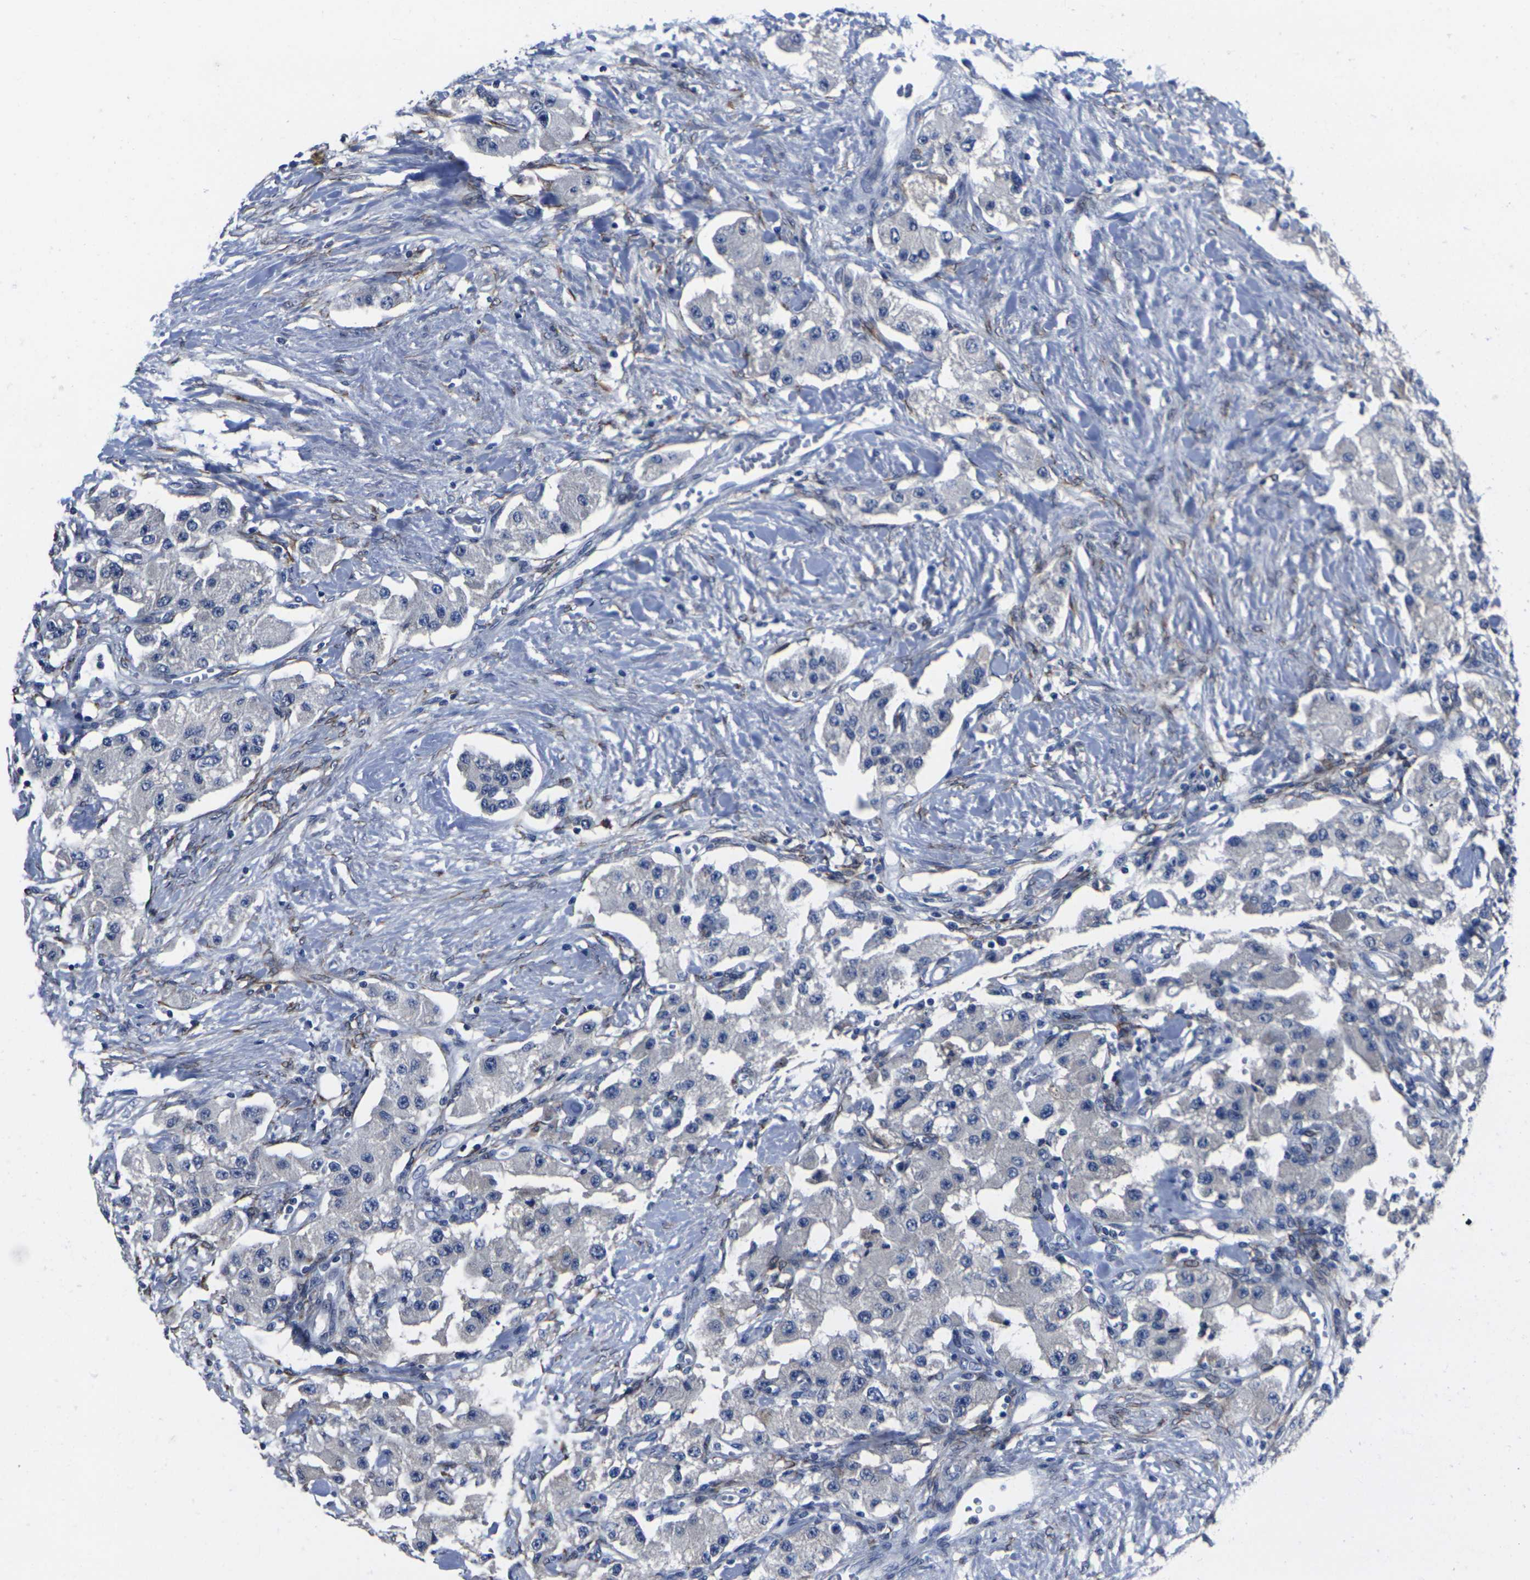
{"staining": {"intensity": "negative", "quantity": "none", "location": "none"}, "tissue": "carcinoid", "cell_type": "Tumor cells", "image_type": "cancer", "snomed": [{"axis": "morphology", "description": "Carcinoid, malignant, NOS"}, {"axis": "topography", "description": "Pancreas"}], "caption": "A histopathology image of human carcinoid is negative for staining in tumor cells. The staining was performed using DAB (3,3'-diaminobenzidine) to visualize the protein expression in brown, while the nuclei were stained in blue with hematoxylin (Magnification: 20x).", "gene": "CYP2C8", "patient": {"sex": "male", "age": 41}}